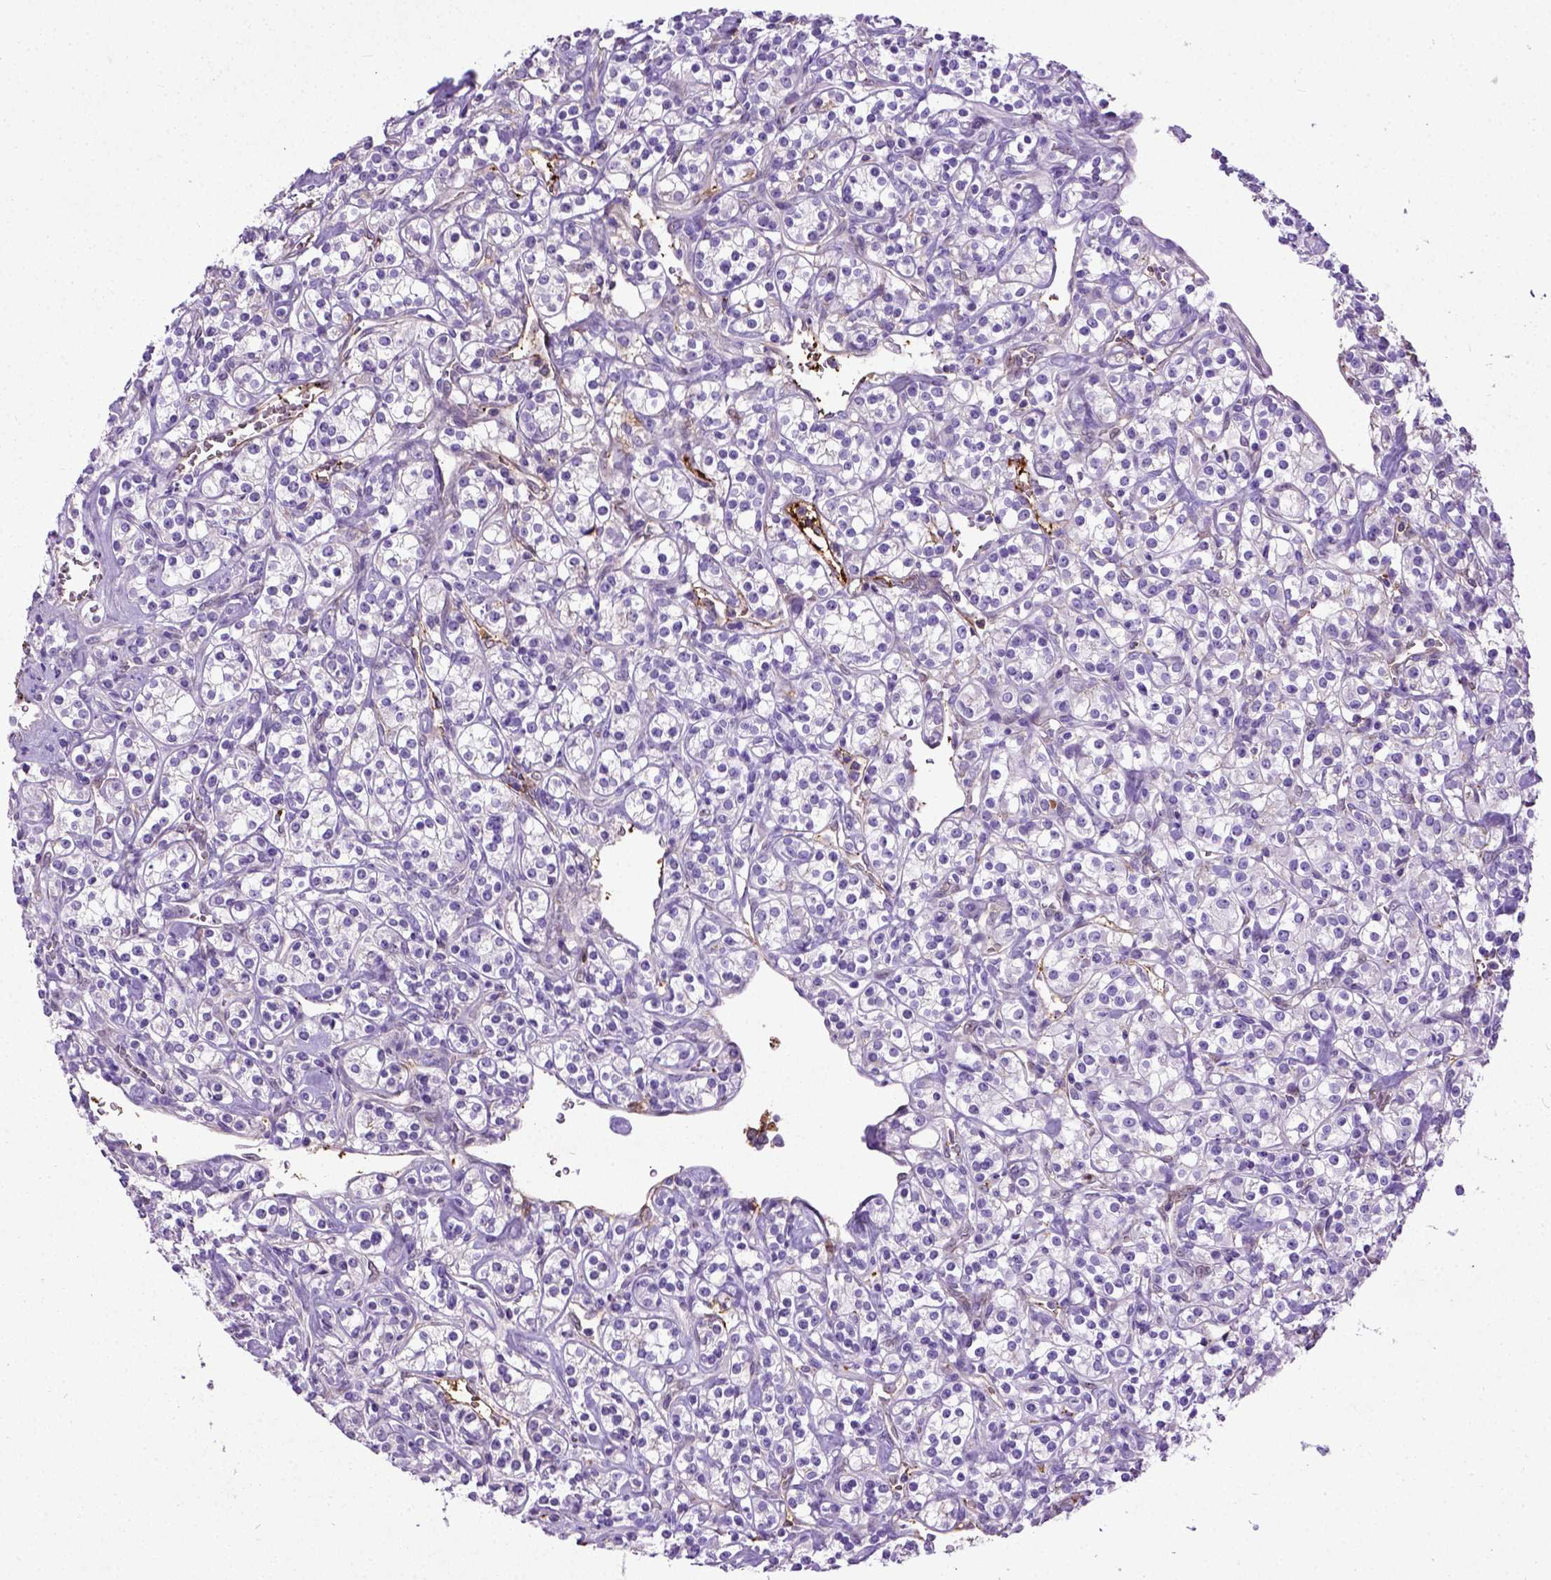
{"staining": {"intensity": "negative", "quantity": "none", "location": "none"}, "tissue": "renal cancer", "cell_type": "Tumor cells", "image_type": "cancer", "snomed": [{"axis": "morphology", "description": "Adenocarcinoma, NOS"}, {"axis": "topography", "description": "Kidney"}], "caption": "This is a histopathology image of immunohistochemistry (IHC) staining of renal cancer, which shows no expression in tumor cells. (DAB IHC, high magnification).", "gene": "ADAMTS8", "patient": {"sex": "male", "age": 77}}